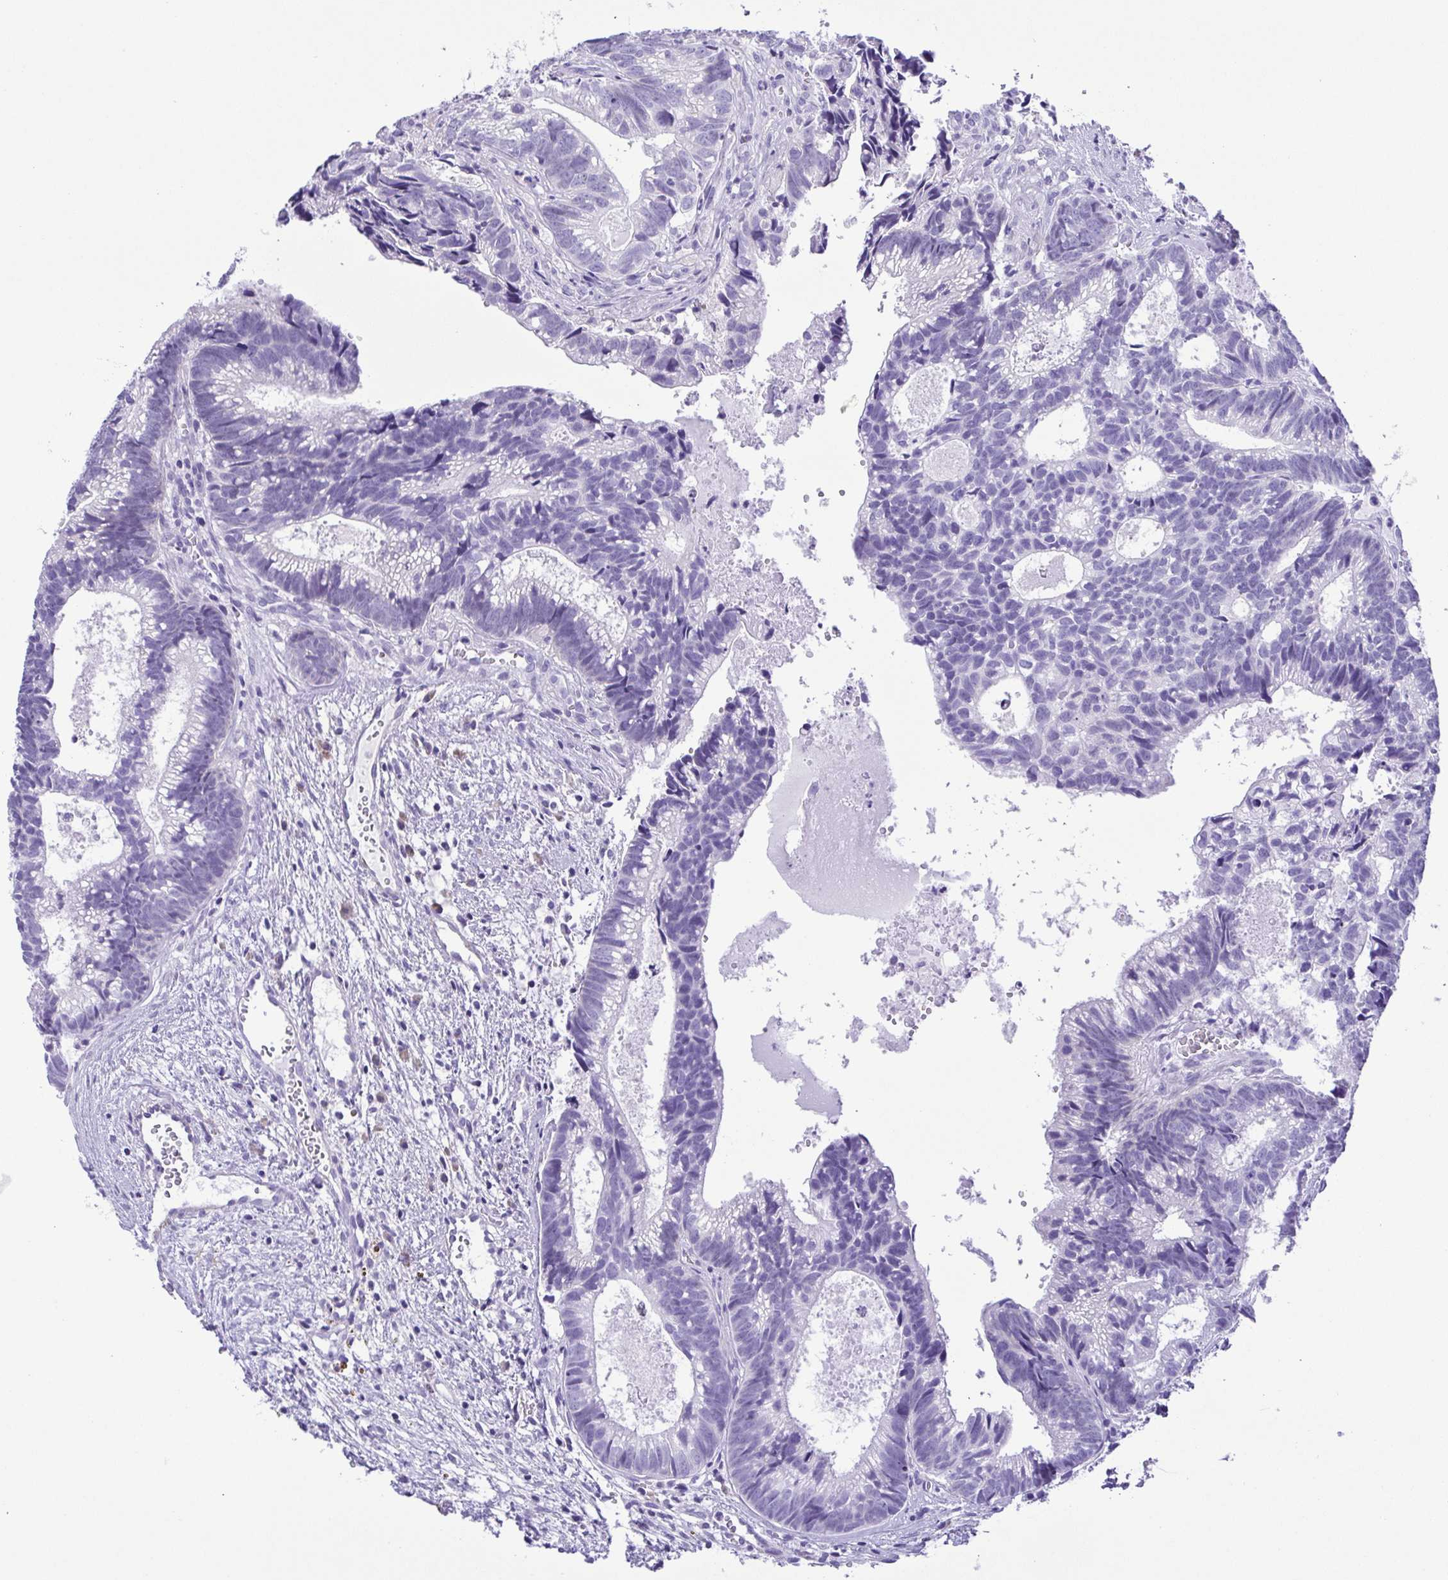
{"staining": {"intensity": "negative", "quantity": "none", "location": "none"}, "tissue": "head and neck cancer", "cell_type": "Tumor cells", "image_type": "cancer", "snomed": [{"axis": "morphology", "description": "Adenocarcinoma, NOS"}, {"axis": "topography", "description": "Head-Neck"}], "caption": "DAB immunohistochemical staining of human head and neck adenocarcinoma demonstrates no significant expression in tumor cells.", "gene": "PAK3", "patient": {"sex": "male", "age": 62}}